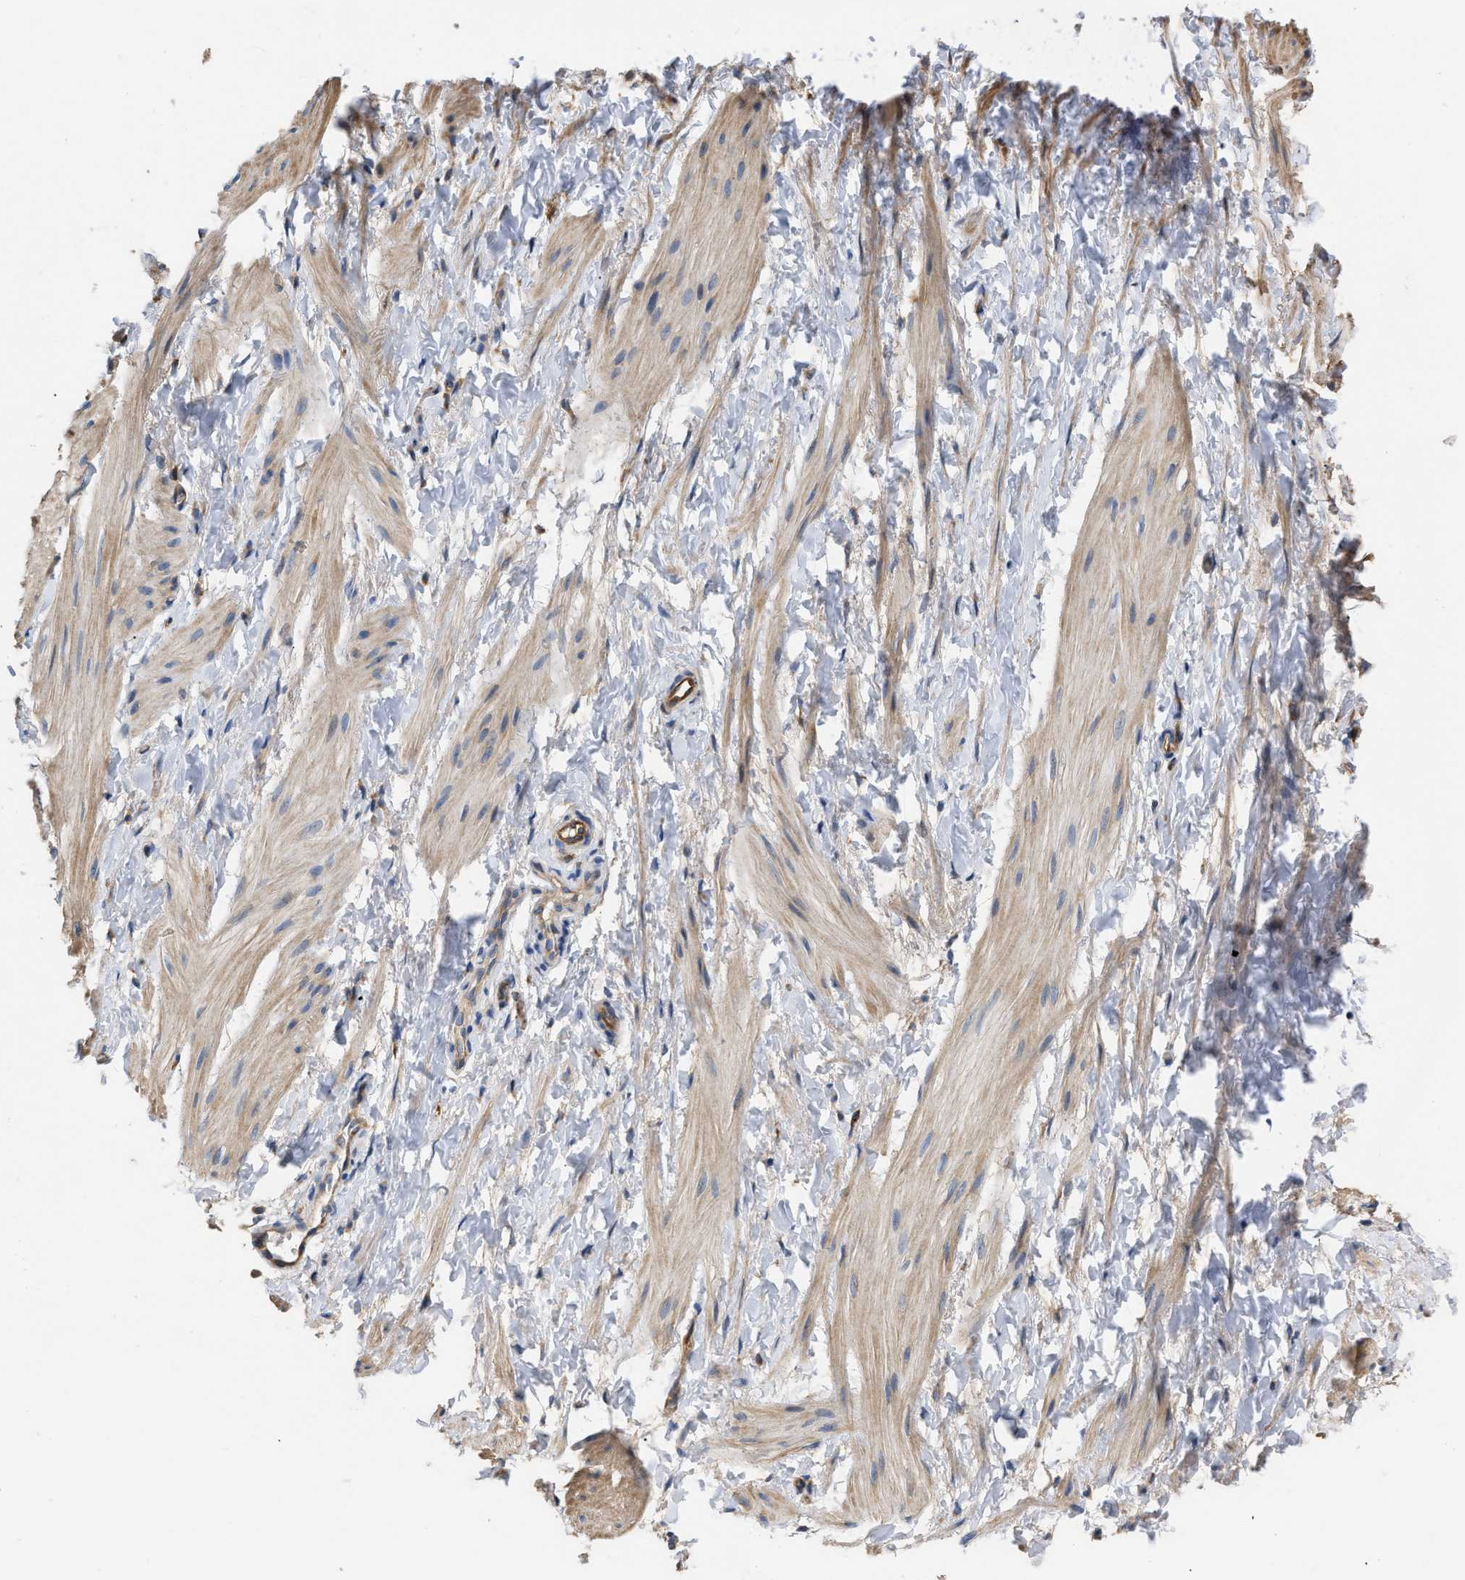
{"staining": {"intensity": "weak", "quantity": ">75%", "location": "cytoplasmic/membranous"}, "tissue": "smooth muscle", "cell_type": "Smooth muscle cells", "image_type": "normal", "snomed": [{"axis": "morphology", "description": "Normal tissue, NOS"}, {"axis": "topography", "description": "Smooth muscle"}], "caption": "Protein staining of normal smooth muscle demonstrates weak cytoplasmic/membranous positivity in about >75% of smooth muscle cells.", "gene": "SLC4A11", "patient": {"sex": "male", "age": 16}}